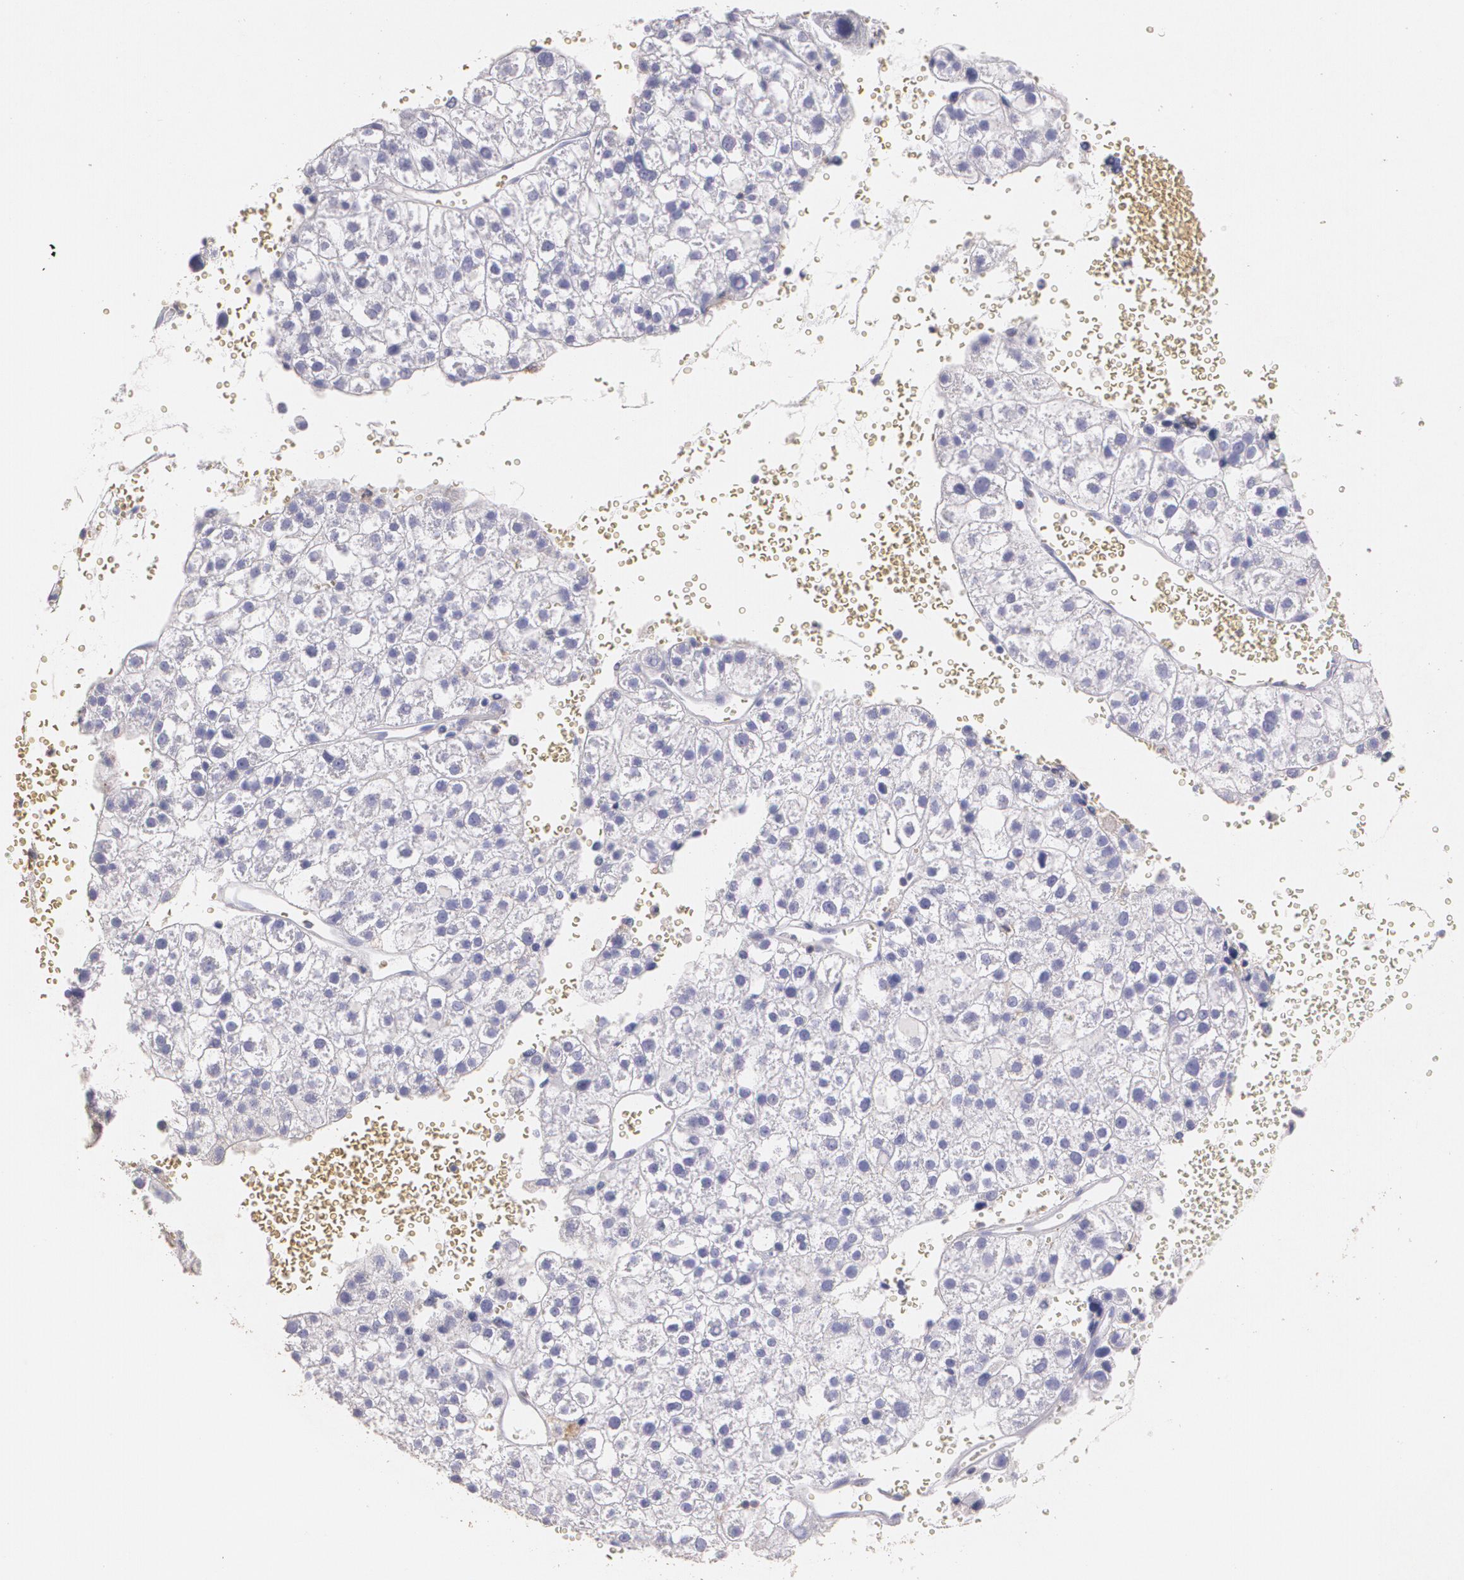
{"staining": {"intensity": "negative", "quantity": "none", "location": "none"}, "tissue": "liver cancer", "cell_type": "Tumor cells", "image_type": "cancer", "snomed": [{"axis": "morphology", "description": "Carcinoma, Hepatocellular, NOS"}, {"axis": "topography", "description": "Liver"}], "caption": "Liver cancer (hepatocellular carcinoma) was stained to show a protein in brown. There is no significant positivity in tumor cells. (DAB immunohistochemistry with hematoxylin counter stain).", "gene": "TGFBR1", "patient": {"sex": "female", "age": 85}}